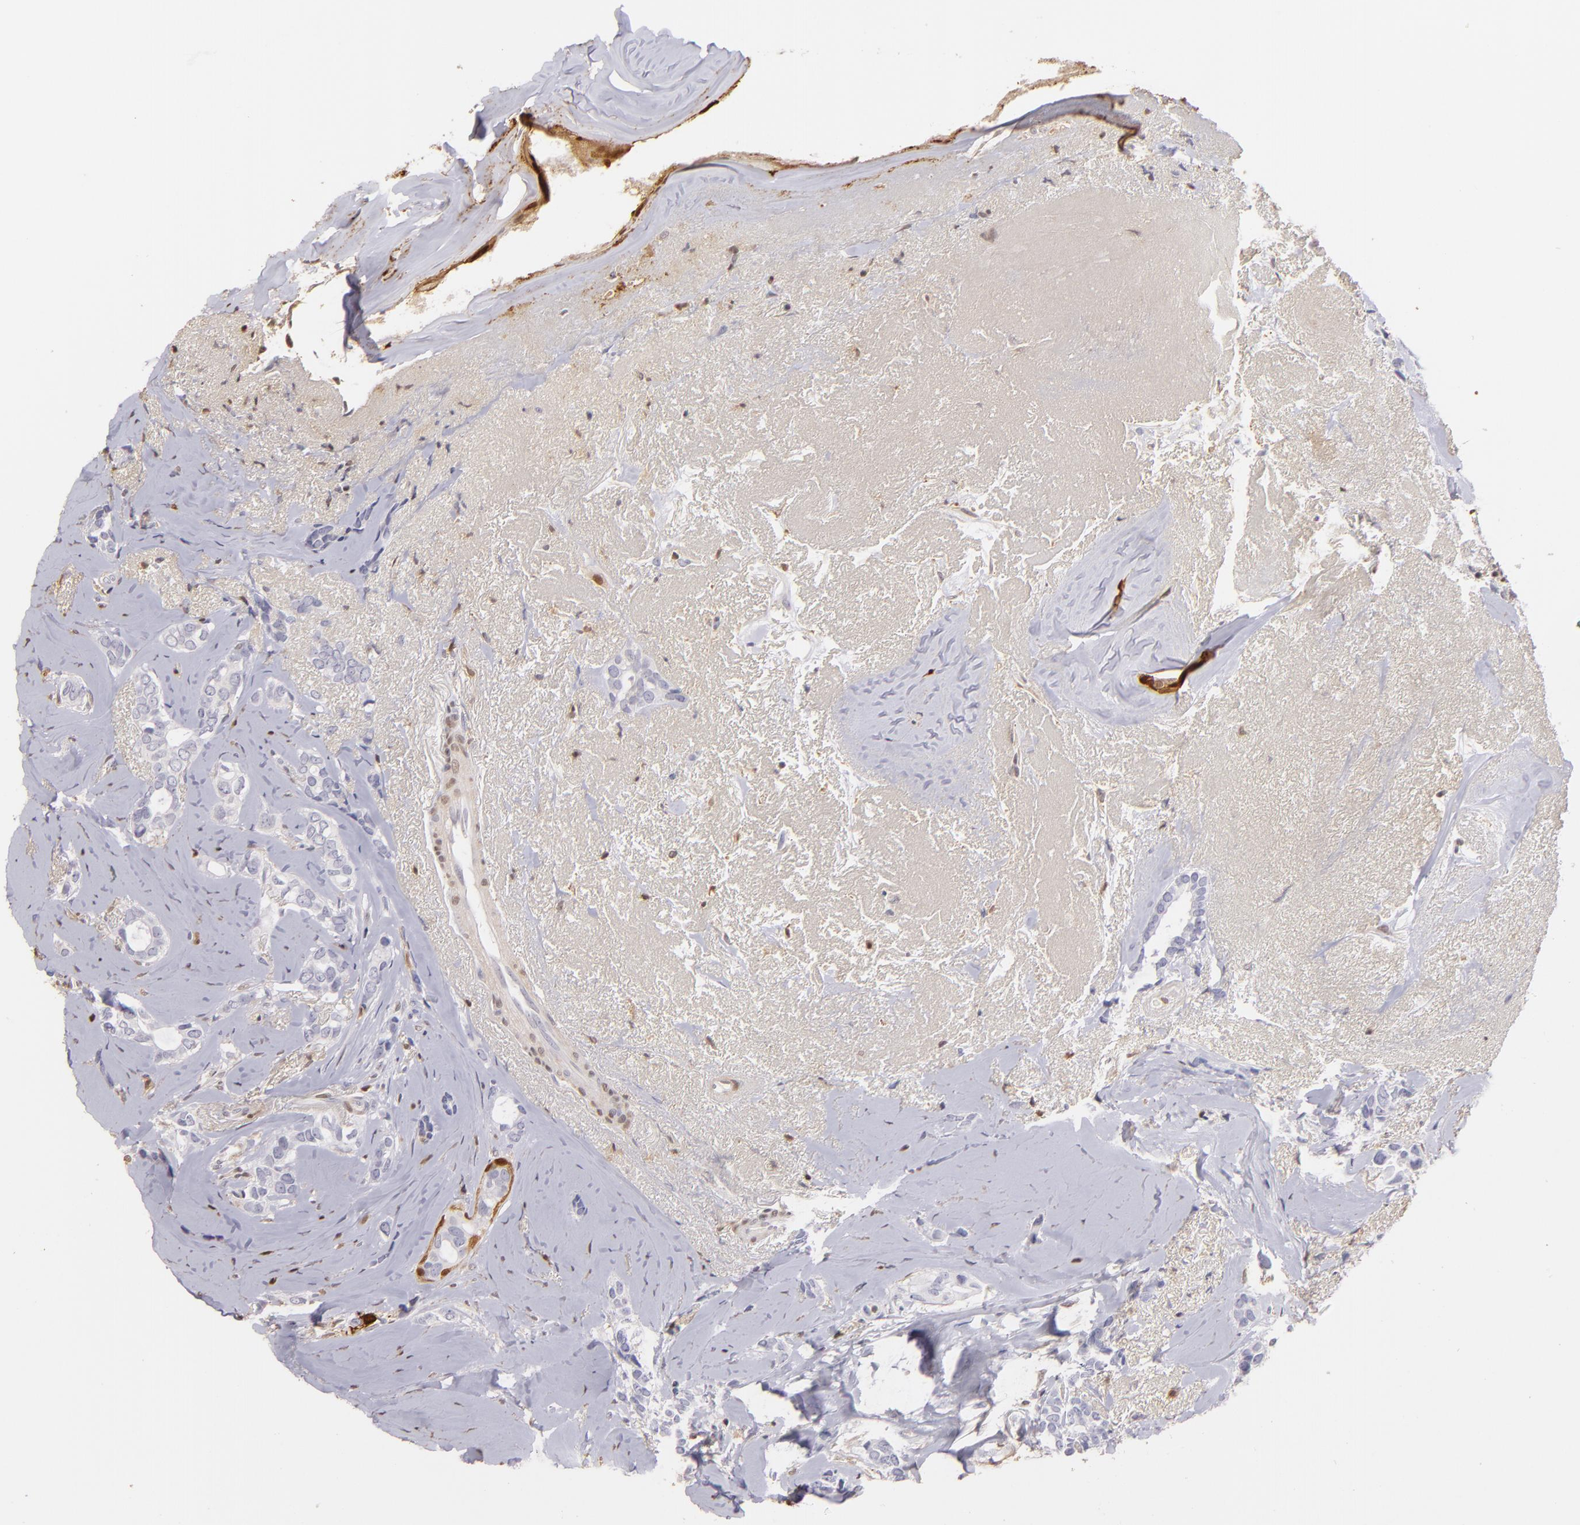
{"staining": {"intensity": "moderate", "quantity": "<25%", "location": "cytoplasmic/membranous,nuclear"}, "tissue": "breast cancer", "cell_type": "Tumor cells", "image_type": "cancer", "snomed": [{"axis": "morphology", "description": "Duct carcinoma"}, {"axis": "topography", "description": "Breast"}], "caption": "Human breast cancer (infiltrating ductal carcinoma) stained for a protein (brown) shows moderate cytoplasmic/membranous and nuclear positive staining in approximately <25% of tumor cells.", "gene": "S100A2", "patient": {"sex": "female", "age": 54}}